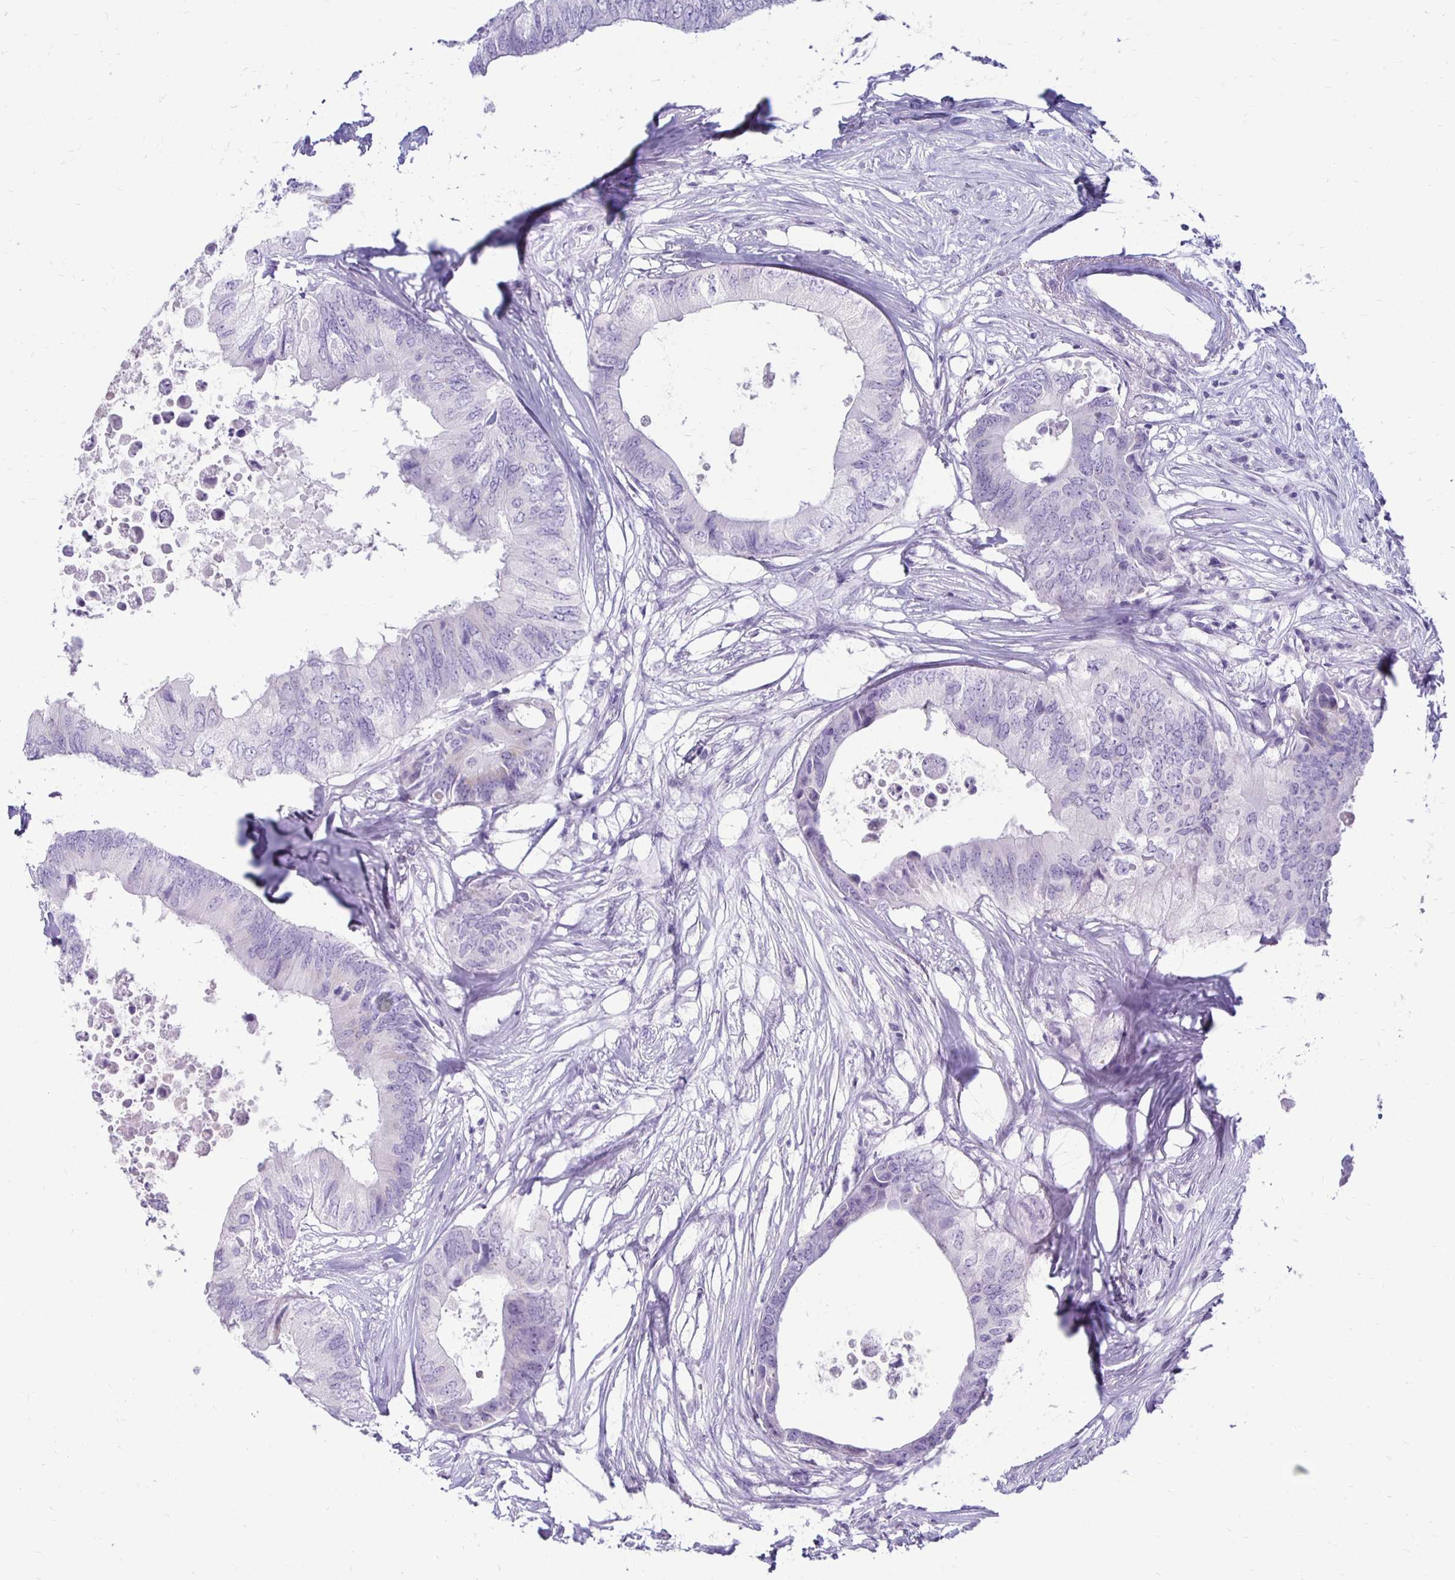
{"staining": {"intensity": "negative", "quantity": "none", "location": "none"}, "tissue": "colorectal cancer", "cell_type": "Tumor cells", "image_type": "cancer", "snomed": [{"axis": "morphology", "description": "Adenocarcinoma, NOS"}, {"axis": "topography", "description": "Colon"}], "caption": "IHC micrograph of neoplastic tissue: human adenocarcinoma (colorectal) stained with DAB displays no significant protein staining in tumor cells.", "gene": "RYR1", "patient": {"sex": "male", "age": 71}}